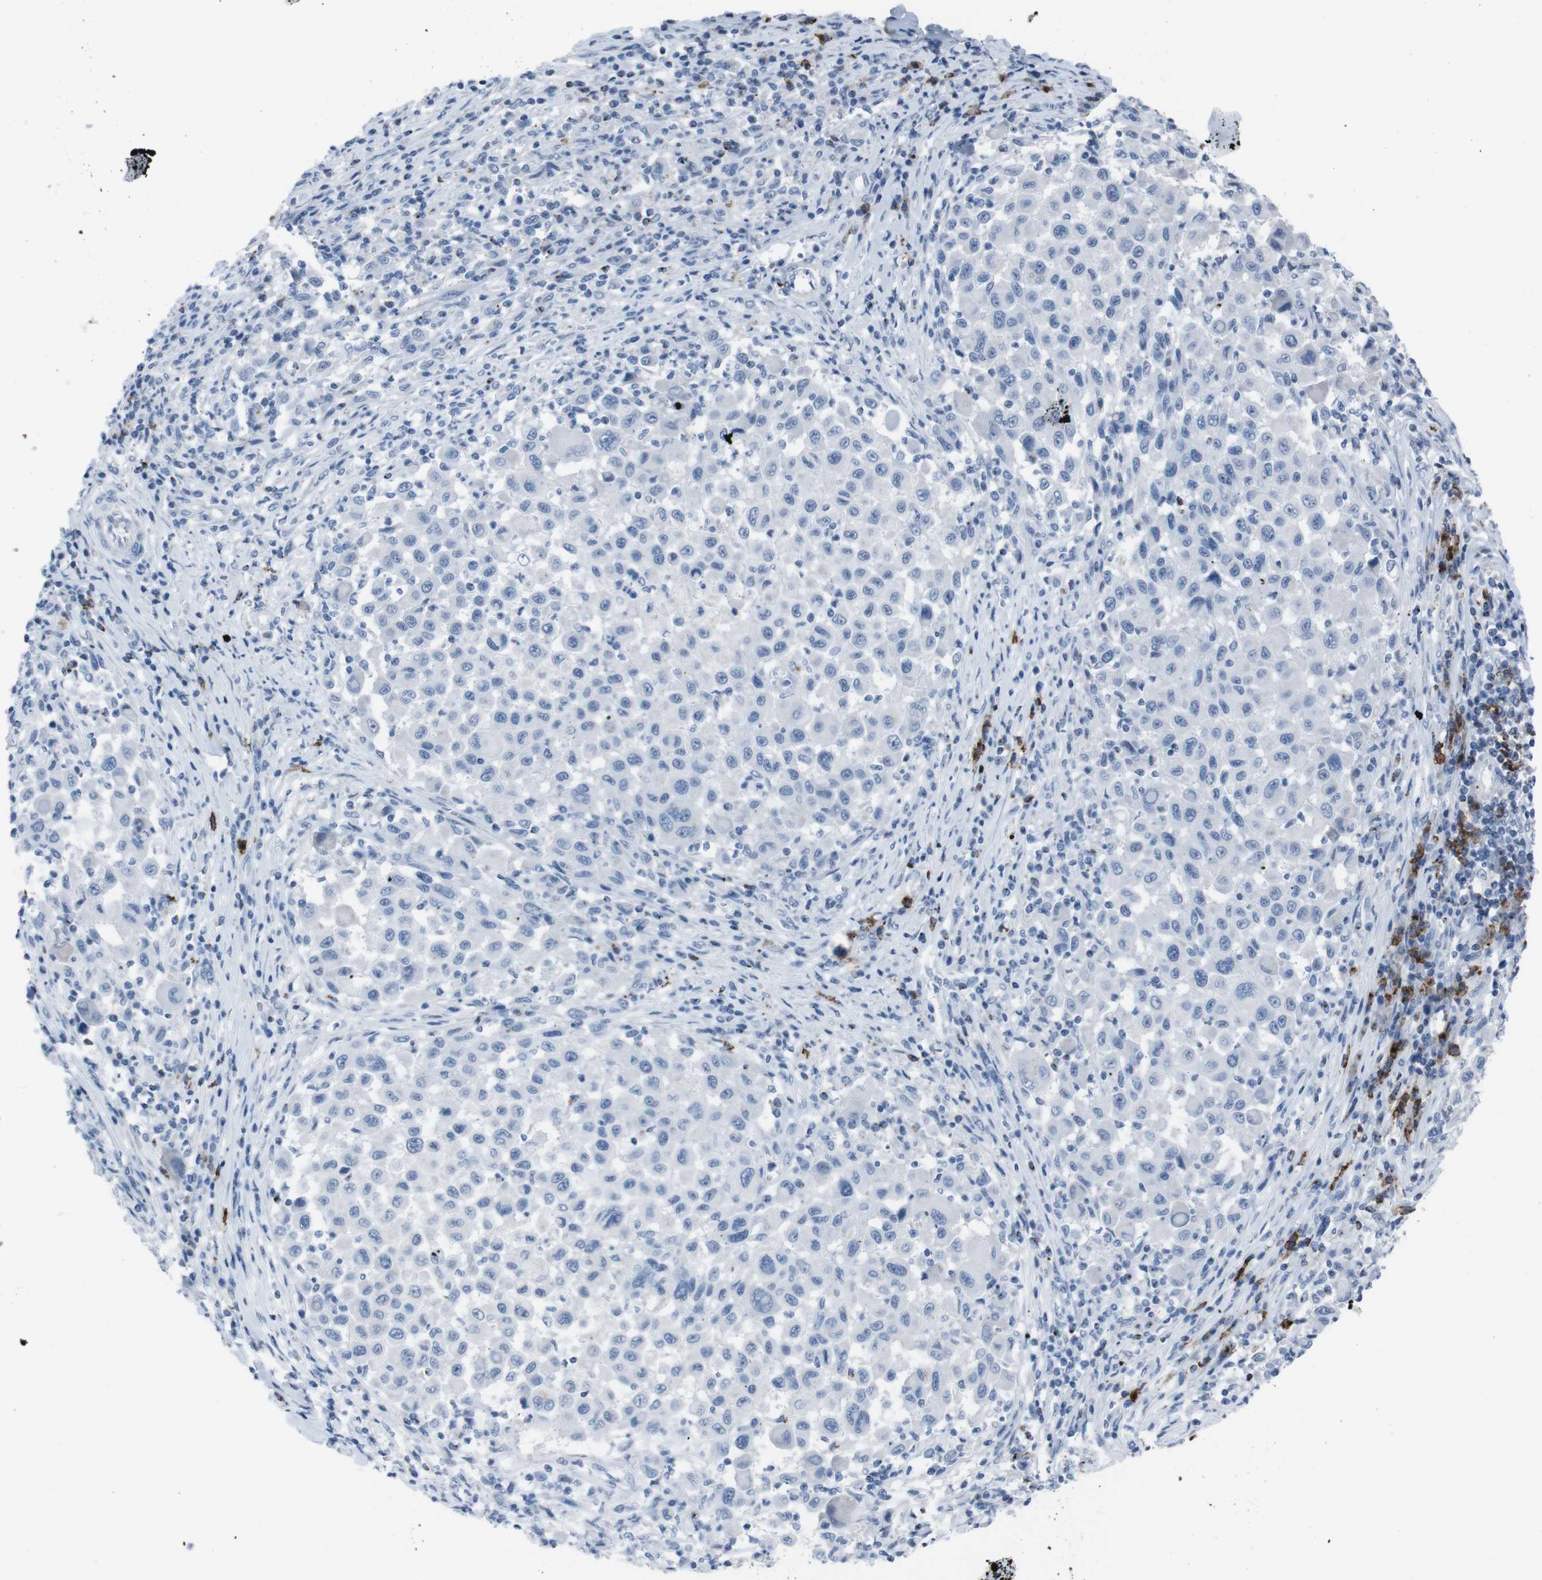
{"staining": {"intensity": "negative", "quantity": "none", "location": "none"}, "tissue": "melanoma", "cell_type": "Tumor cells", "image_type": "cancer", "snomed": [{"axis": "morphology", "description": "Malignant melanoma, Metastatic site"}, {"axis": "topography", "description": "Lymph node"}], "caption": "Tumor cells show no significant staining in melanoma.", "gene": "ST6GAL1", "patient": {"sex": "male", "age": 61}}